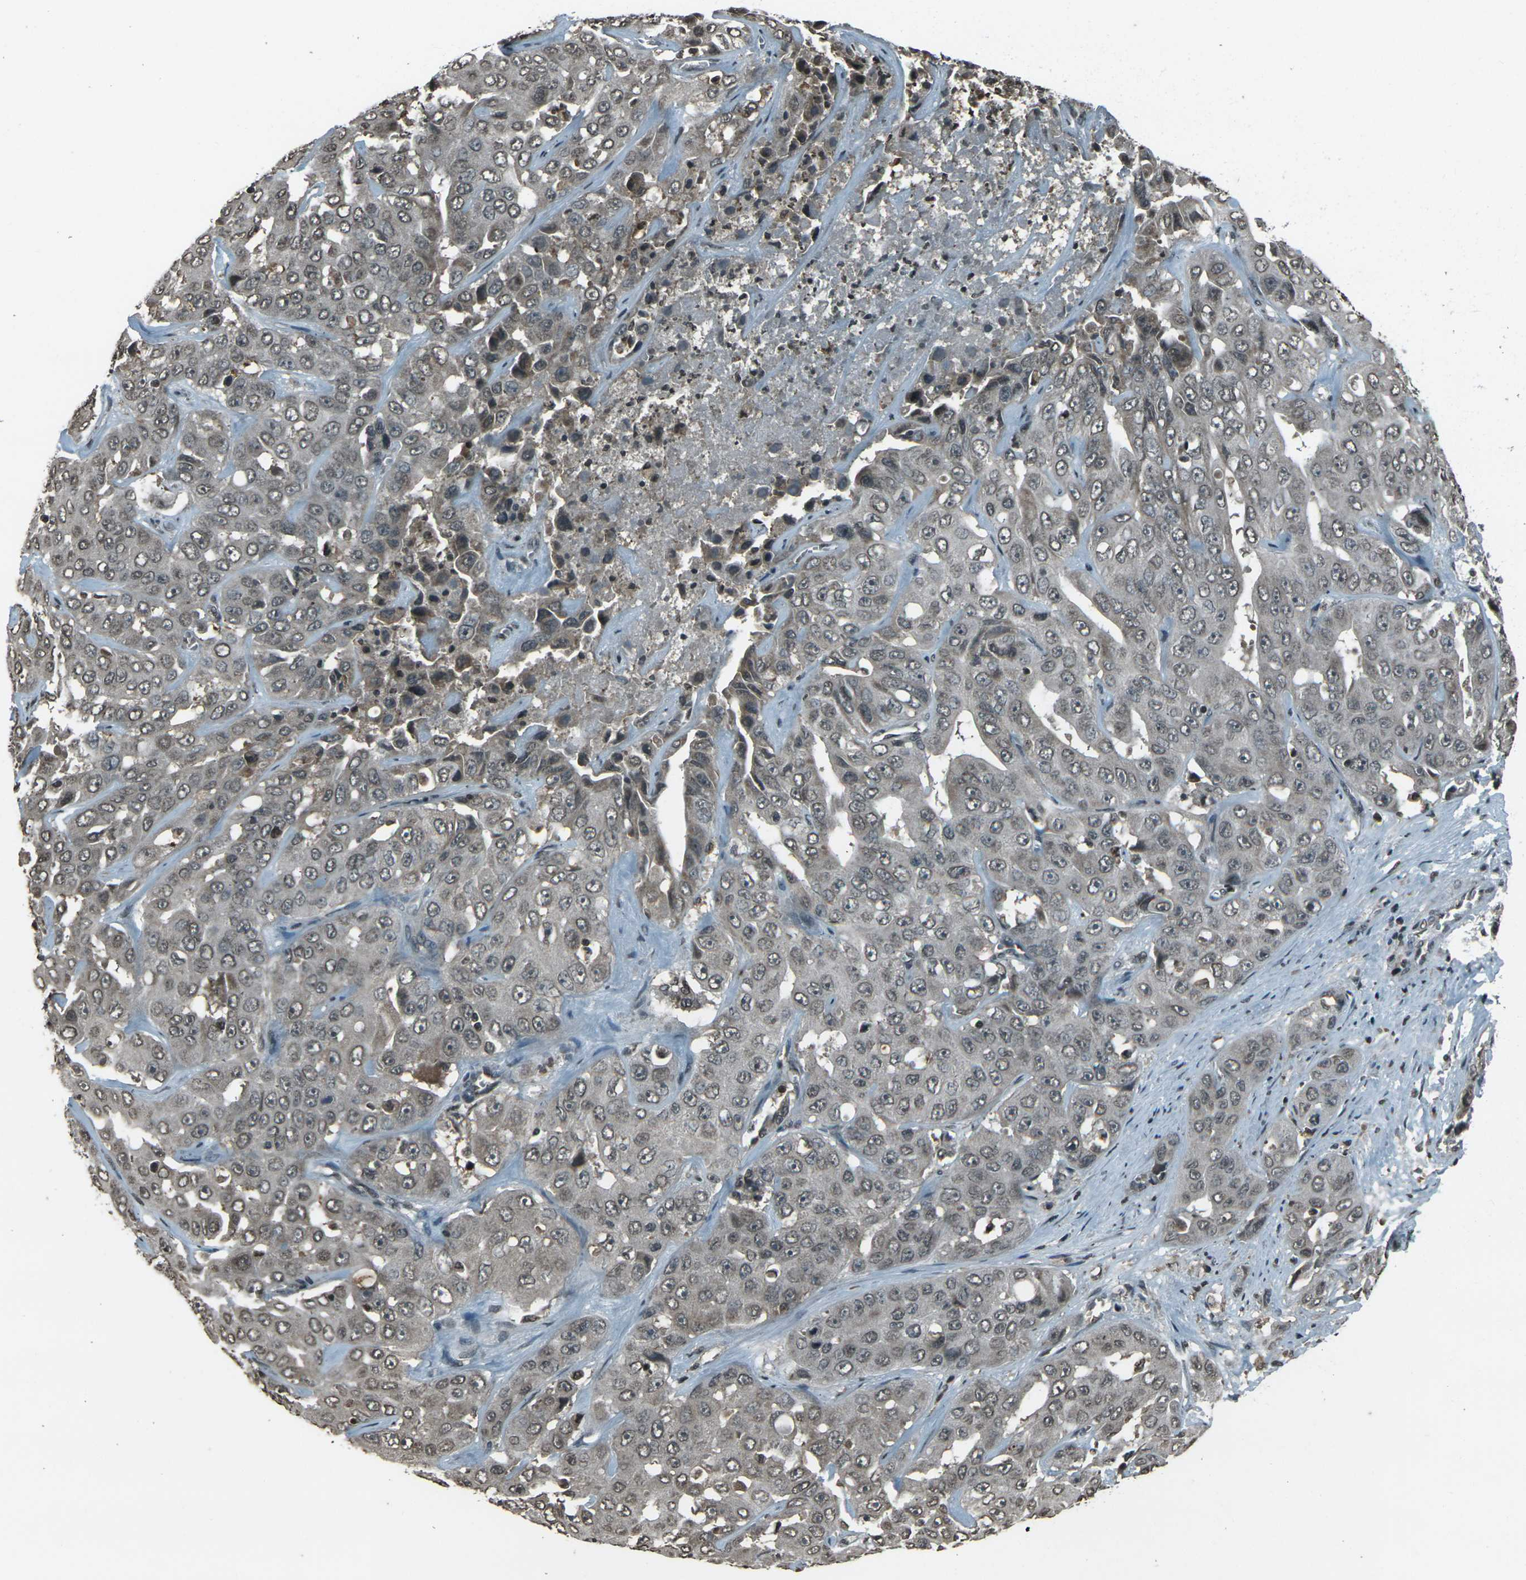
{"staining": {"intensity": "weak", "quantity": "25%-75%", "location": "nuclear"}, "tissue": "liver cancer", "cell_type": "Tumor cells", "image_type": "cancer", "snomed": [{"axis": "morphology", "description": "Cholangiocarcinoma"}, {"axis": "topography", "description": "Liver"}], "caption": "A brown stain labels weak nuclear positivity of a protein in cholangiocarcinoma (liver) tumor cells.", "gene": "PRPF8", "patient": {"sex": "female", "age": 52}}